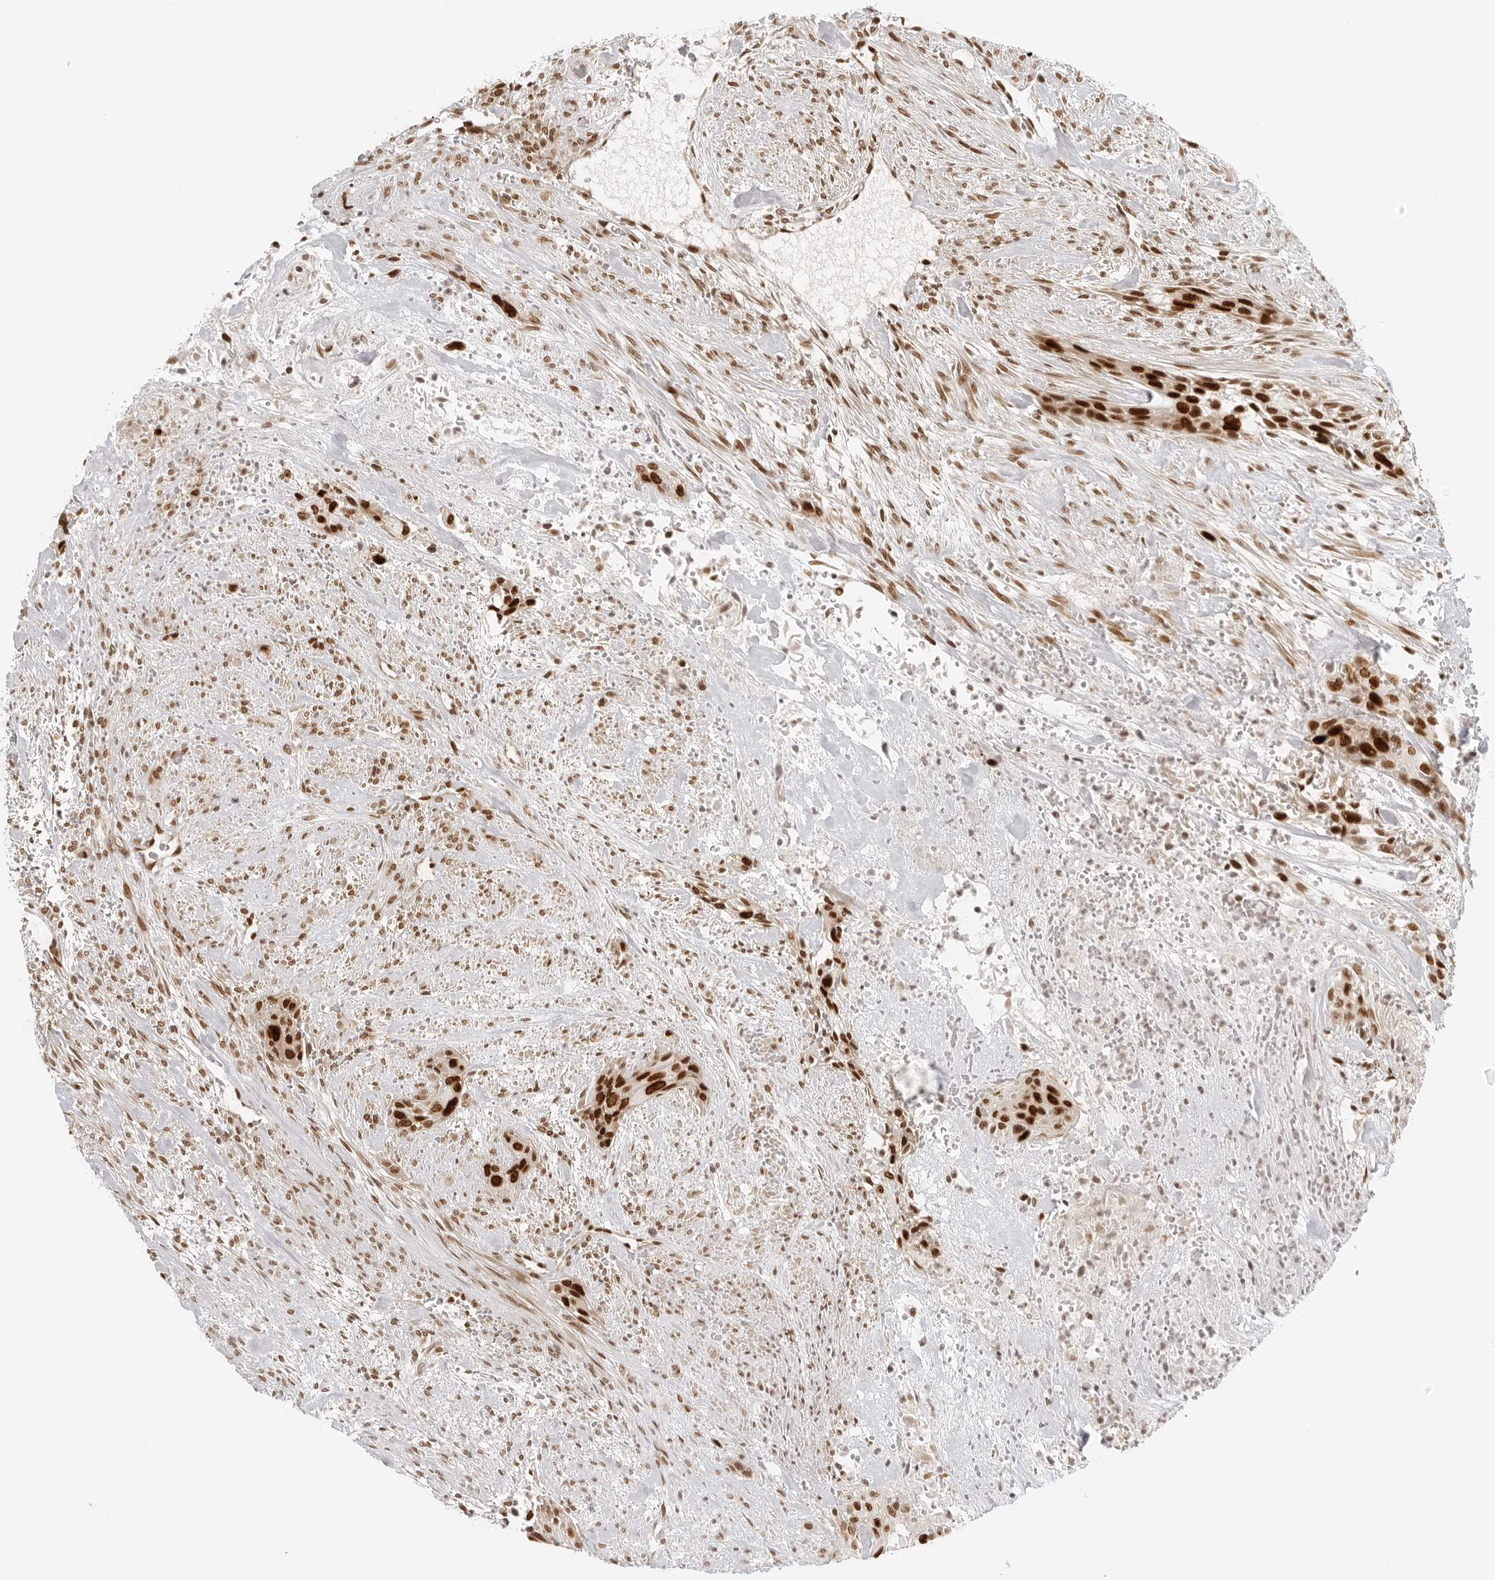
{"staining": {"intensity": "strong", "quantity": ">75%", "location": "nuclear"}, "tissue": "urothelial cancer", "cell_type": "Tumor cells", "image_type": "cancer", "snomed": [{"axis": "morphology", "description": "Urothelial carcinoma, High grade"}, {"axis": "topography", "description": "Urinary bladder"}], "caption": "Urothelial carcinoma (high-grade) stained for a protein shows strong nuclear positivity in tumor cells. (Stains: DAB in brown, nuclei in blue, Microscopy: brightfield microscopy at high magnification).", "gene": "RCC1", "patient": {"sex": "male", "age": 35}}